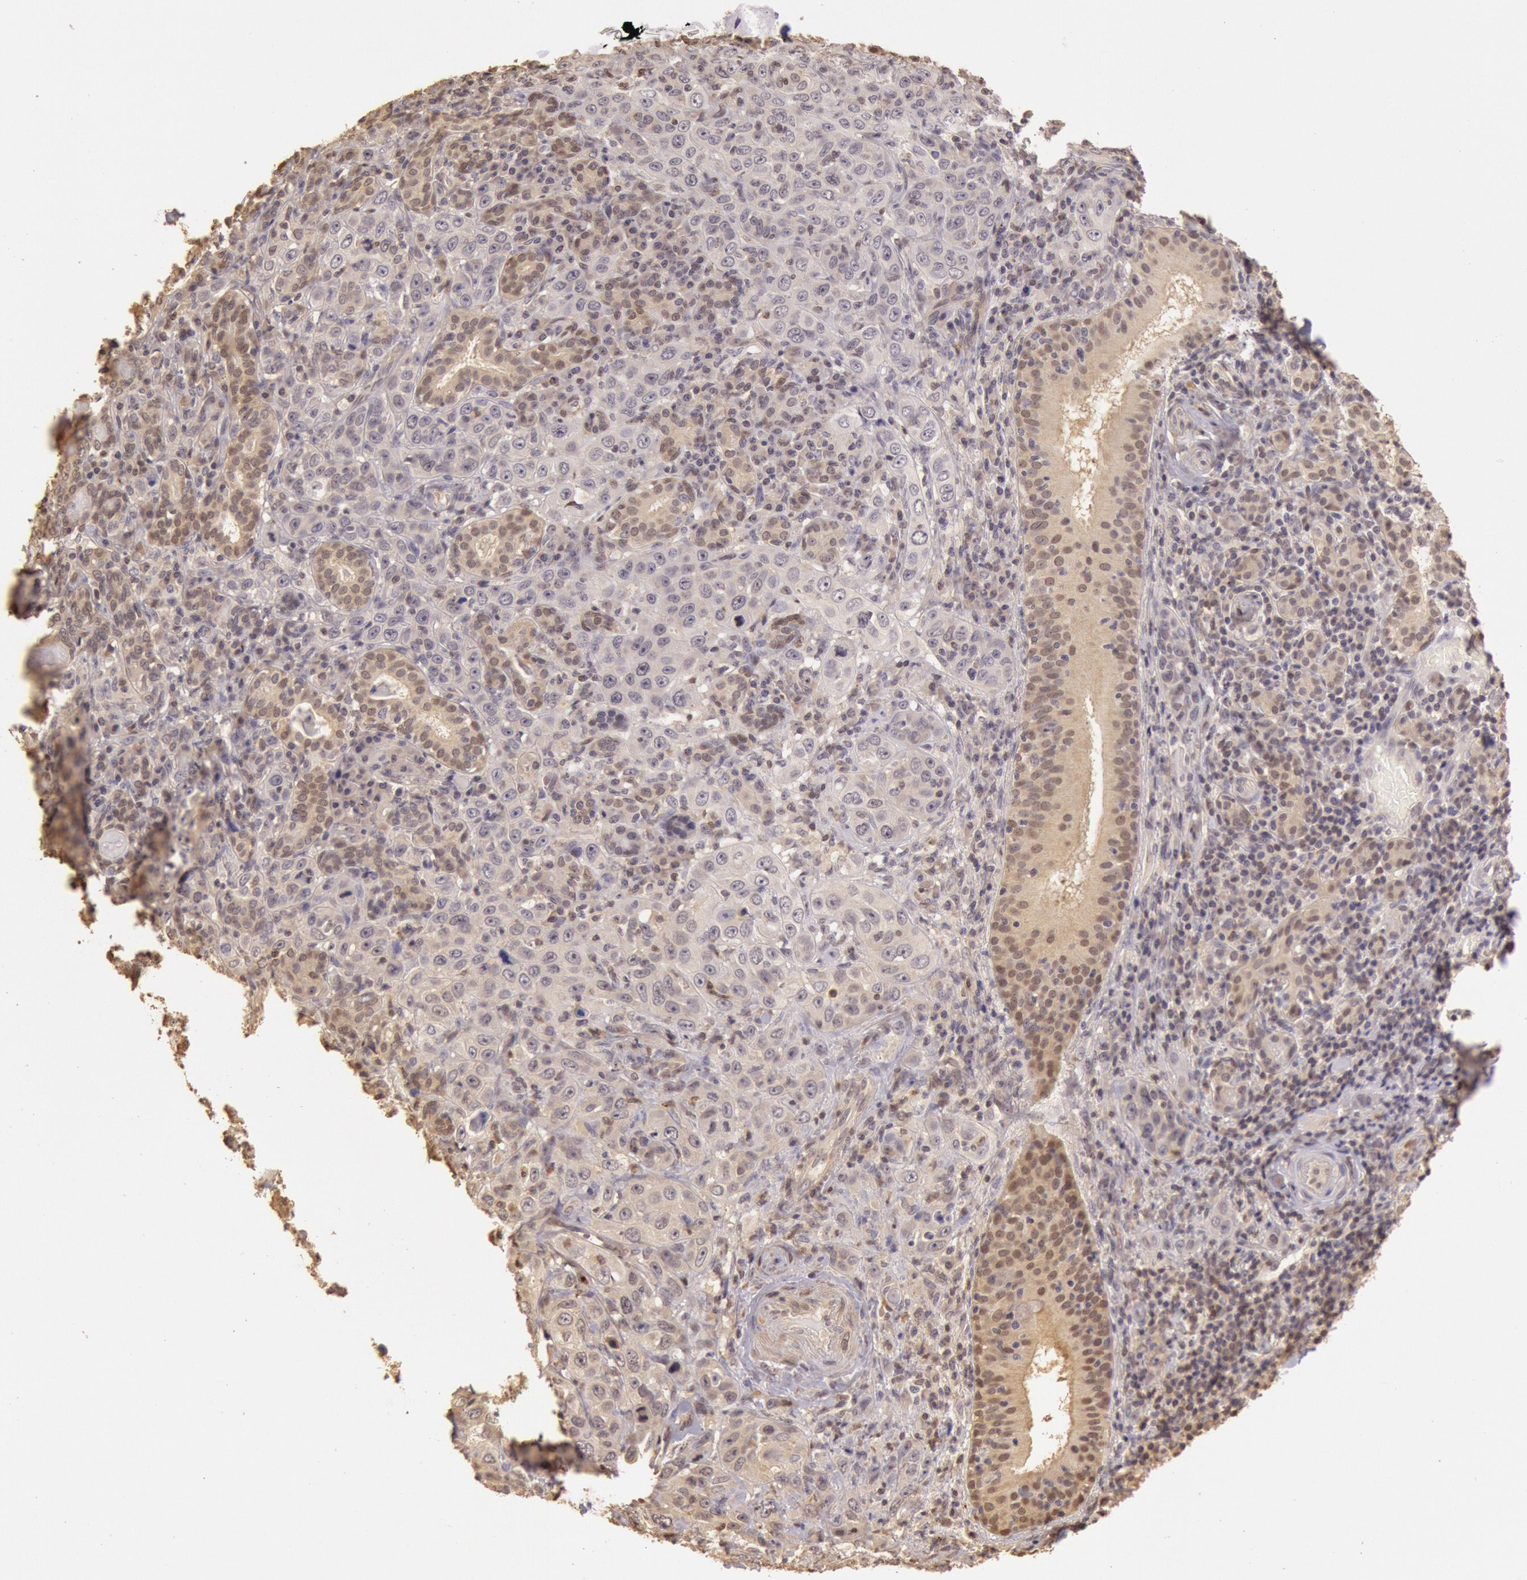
{"staining": {"intensity": "weak", "quantity": ">75%", "location": "cytoplasmic/membranous"}, "tissue": "skin cancer", "cell_type": "Tumor cells", "image_type": "cancer", "snomed": [{"axis": "morphology", "description": "Squamous cell carcinoma, NOS"}, {"axis": "topography", "description": "Skin"}], "caption": "Squamous cell carcinoma (skin) was stained to show a protein in brown. There is low levels of weak cytoplasmic/membranous staining in approximately >75% of tumor cells.", "gene": "SOD1", "patient": {"sex": "male", "age": 84}}